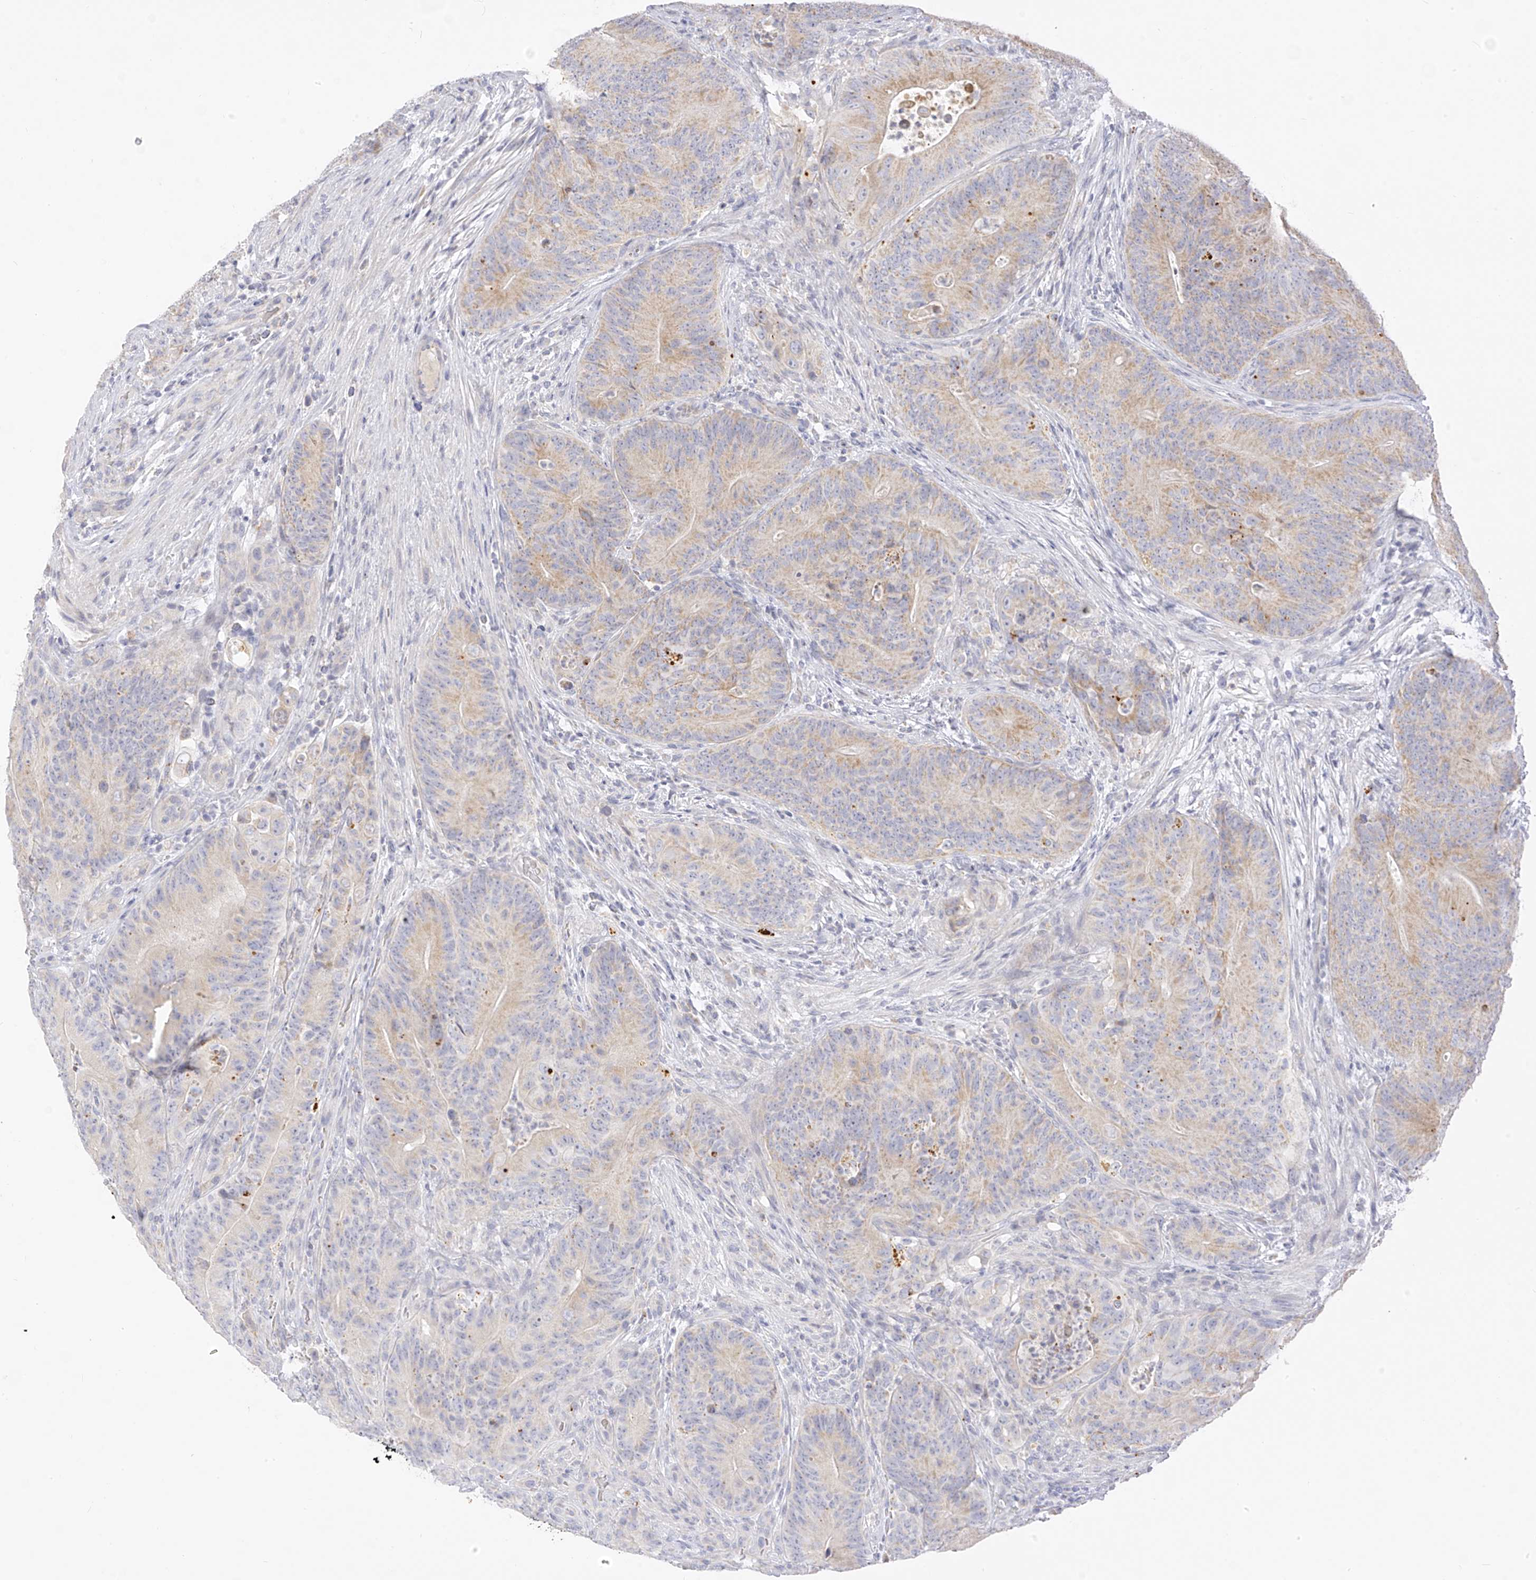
{"staining": {"intensity": "weak", "quantity": "25%-75%", "location": "cytoplasmic/membranous"}, "tissue": "colorectal cancer", "cell_type": "Tumor cells", "image_type": "cancer", "snomed": [{"axis": "morphology", "description": "Normal tissue, NOS"}, {"axis": "topography", "description": "Colon"}], "caption": "Immunohistochemical staining of human colorectal cancer demonstrates weak cytoplasmic/membranous protein positivity in about 25%-75% of tumor cells. The protein is shown in brown color, while the nuclei are stained blue.", "gene": "ZNF404", "patient": {"sex": "female", "age": 82}}